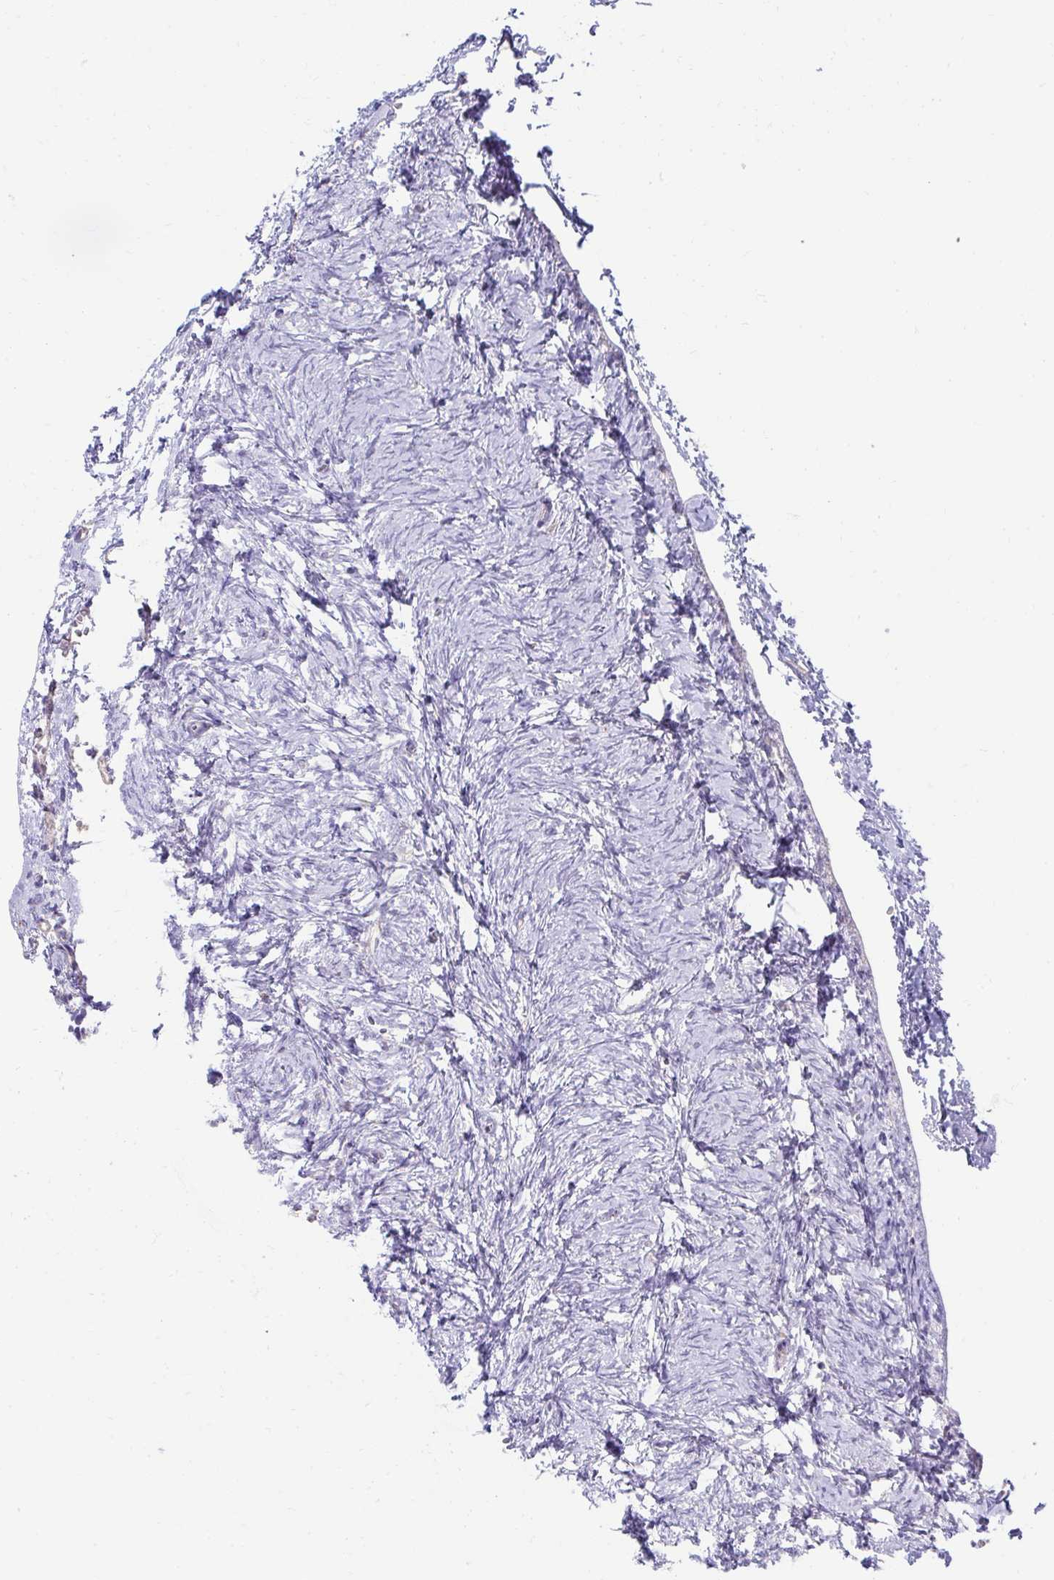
{"staining": {"intensity": "strong", "quantity": "25%-75%", "location": "cytoplasmic/membranous"}, "tissue": "ovary", "cell_type": "Follicle cells", "image_type": "normal", "snomed": [{"axis": "morphology", "description": "Normal tissue, NOS"}, {"axis": "topography", "description": "Ovary"}], "caption": "Brown immunohistochemical staining in unremarkable human ovary exhibits strong cytoplasmic/membranous positivity in approximately 25%-75% of follicle cells. The protein is shown in brown color, while the nuclei are stained blue.", "gene": "PRRG3", "patient": {"sex": "female", "age": 41}}